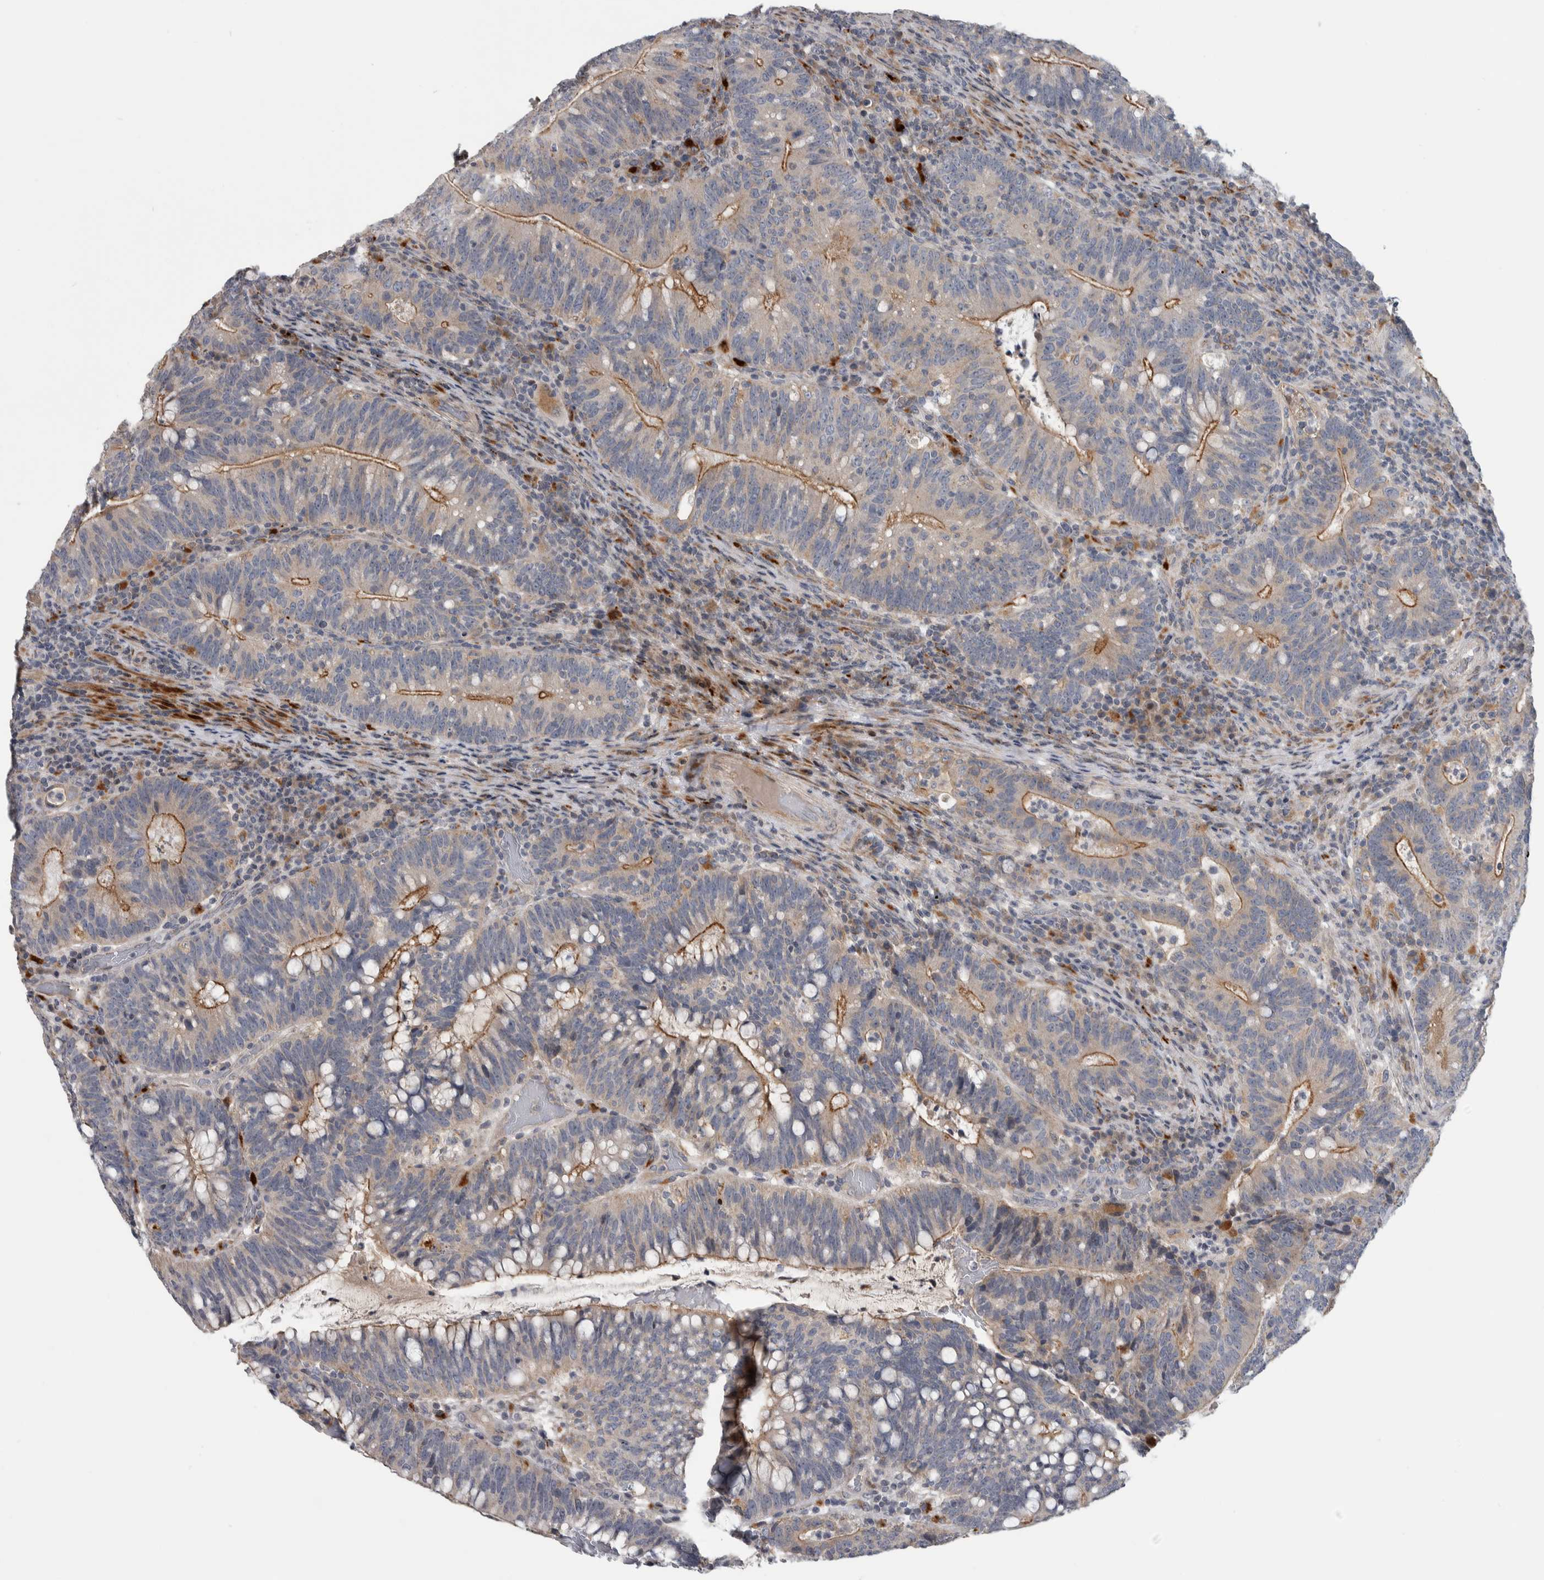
{"staining": {"intensity": "moderate", "quantity": "25%-75%", "location": "cytoplasmic/membranous"}, "tissue": "colorectal cancer", "cell_type": "Tumor cells", "image_type": "cancer", "snomed": [{"axis": "morphology", "description": "Adenocarcinoma, NOS"}, {"axis": "topography", "description": "Colon"}], "caption": "IHC of colorectal cancer (adenocarcinoma) reveals medium levels of moderate cytoplasmic/membranous staining in about 25%-75% of tumor cells. (DAB IHC, brown staining for protein, blue staining for nuclei).", "gene": "FAM83G", "patient": {"sex": "female", "age": 66}}